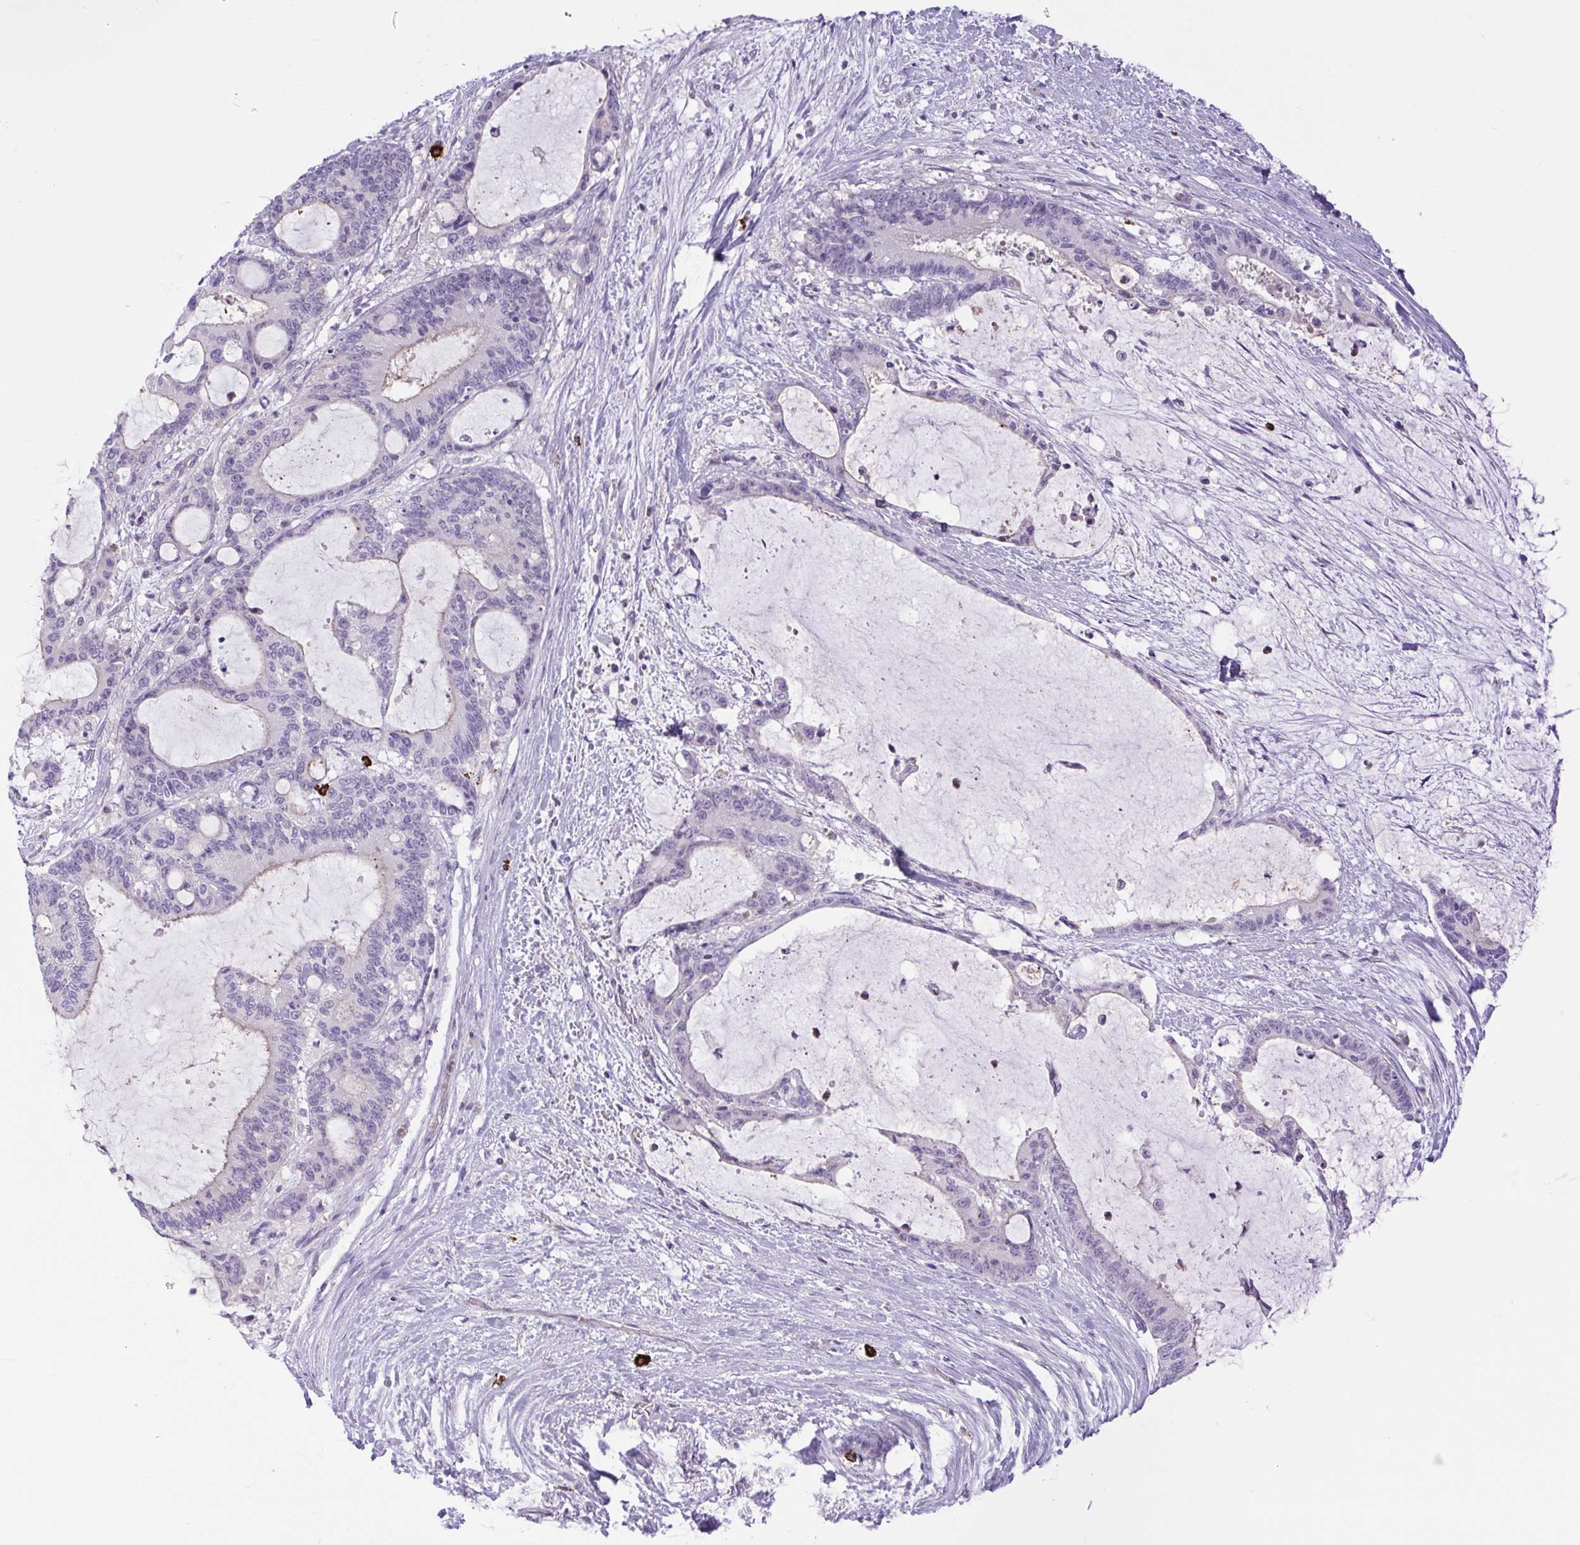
{"staining": {"intensity": "negative", "quantity": "none", "location": "none"}, "tissue": "liver cancer", "cell_type": "Tumor cells", "image_type": "cancer", "snomed": [{"axis": "morphology", "description": "Normal tissue, NOS"}, {"axis": "morphology", "description": "Cholangiocarcinoma"}, {"axis": "topography", "description": "Liver"}, {"axis": "topography", "description": "Peripheral nerve tissue"}], "caption": "An image of human liver cholangiocarcinoma is negative for staining in tumor cells.", "gene": "FAM177B", "patient": {"sex": "female", "age": 73}}